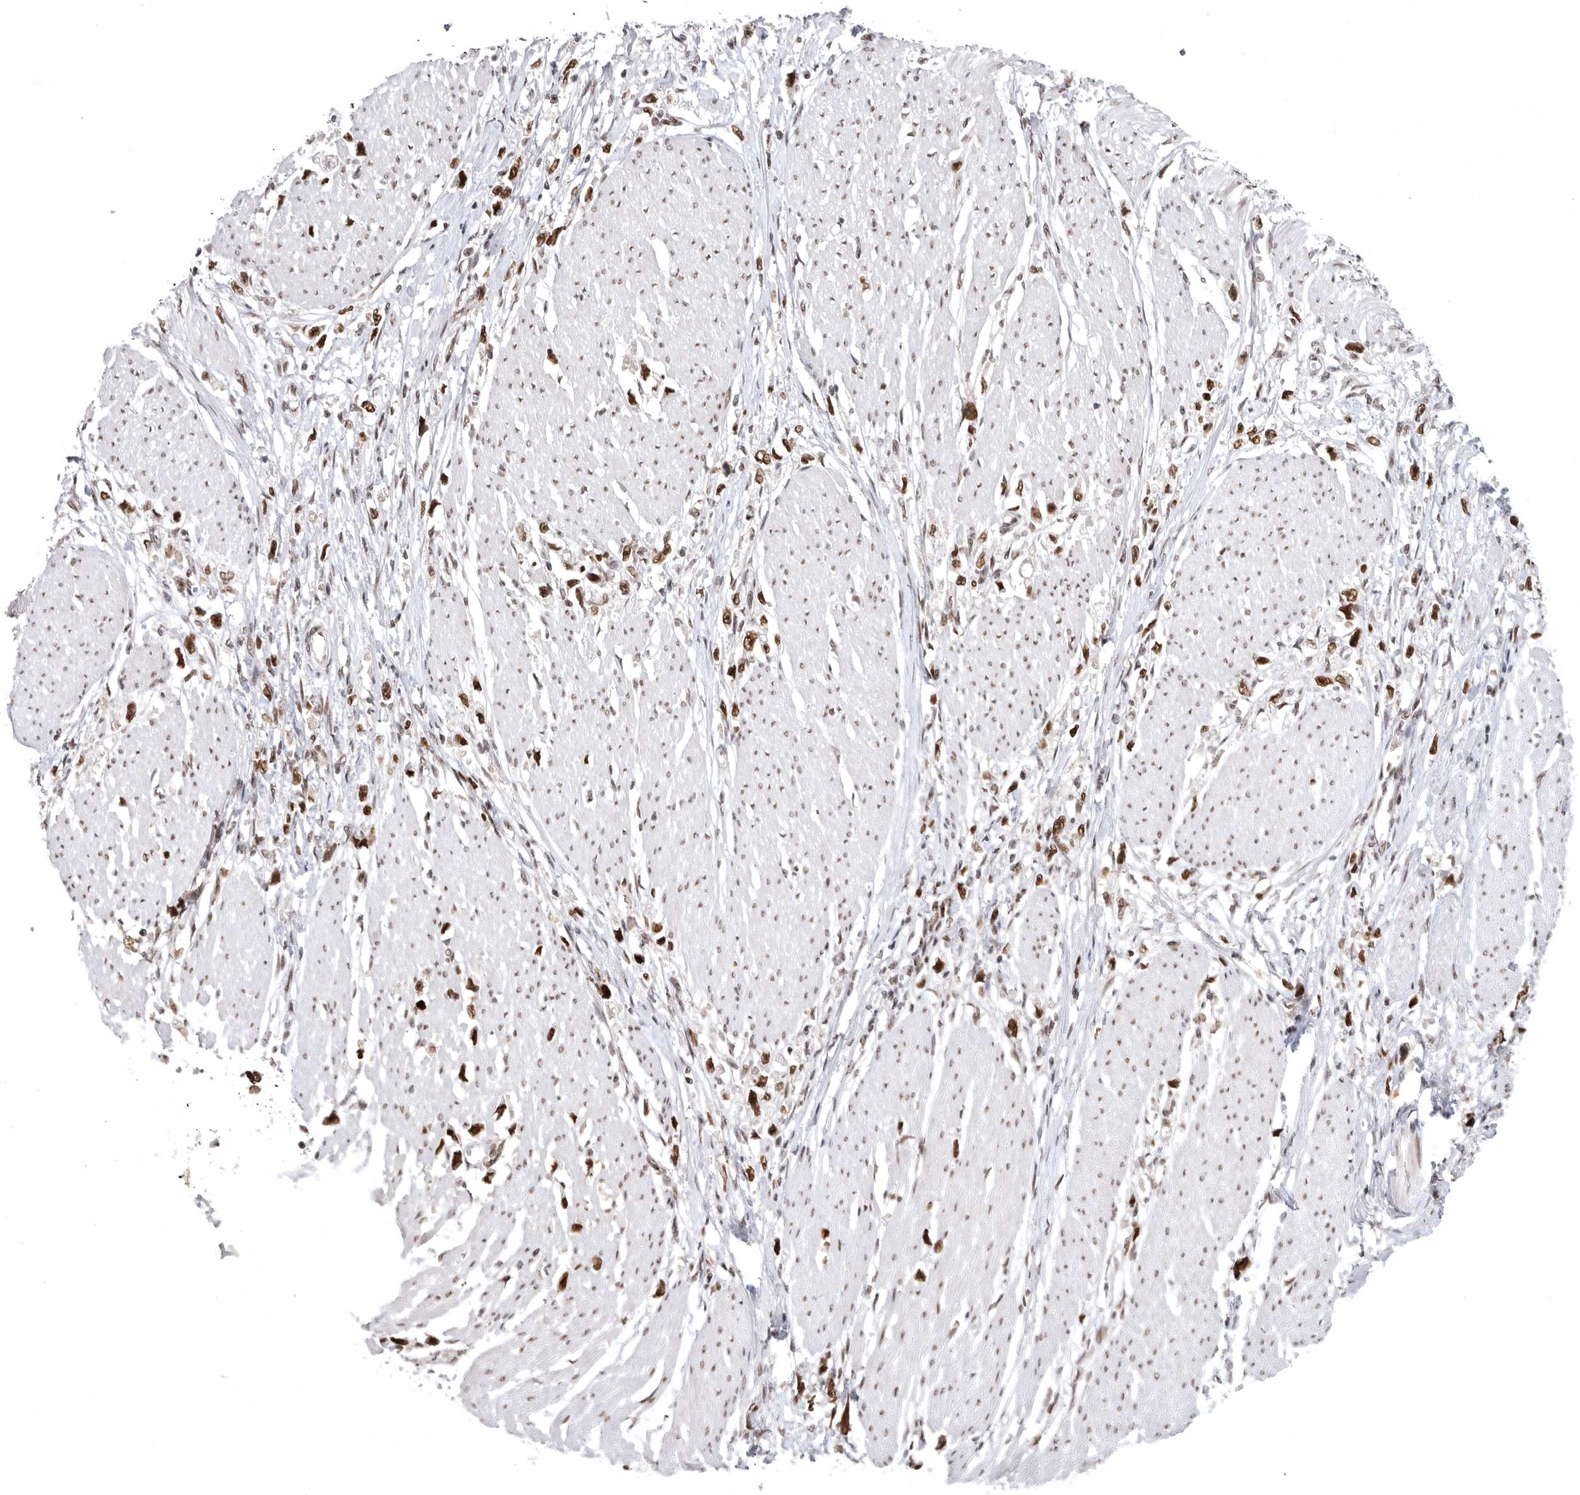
{"staining": {"intensity": "strong", "quantity": ">75%", "location": "nuclear"}, "tissue": "stomach cancer", "cell_type": "Tumor cells", "image_type": "cancer", "snomed": [{"axis": "morphology", "description": "Adenocarcinoma, NOS"}, {"axis": "topography", "description": "Stomach"}], "caption": "IHC micrograph of neoplastic tissue: human stomach cancer stained using immunohistochemistry (IHC) exhibits high levels of strong protein expression localized specifically in the nuclear of tumor cells, appearing as a nuclear brown color.", "gene": "ZNF830", "patient": {"sex": "female", "age": 59}}